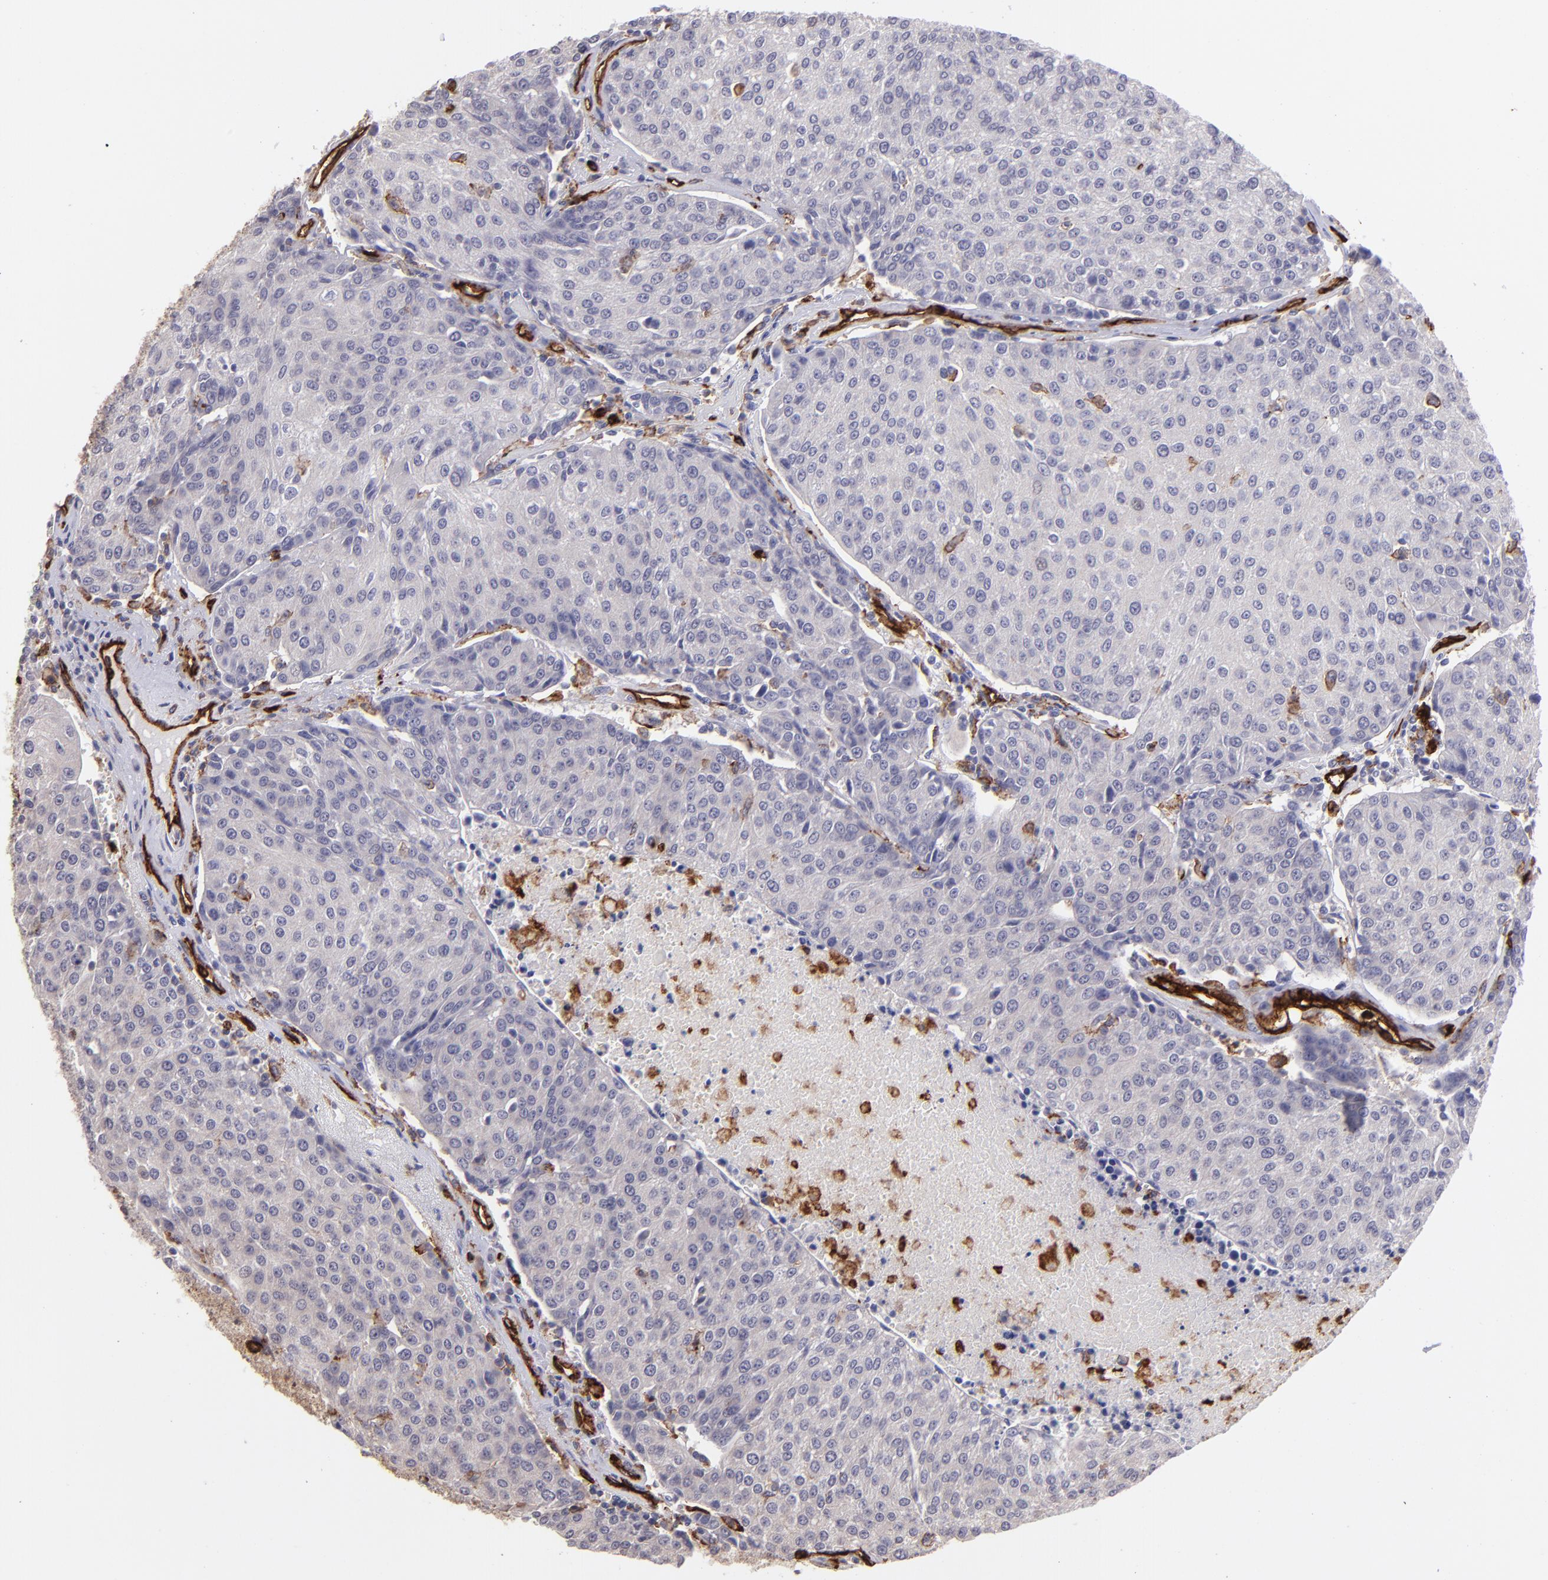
{"staining": {"intensity": "negative", "quantity": "none", "location": "none"}, "tissue": "urothelial cancer", "cell_type": "Tumor cells", "image_type": "cancer", "snomed": [{"axis": "morphology", "description": "Urothelial carcinoma, High grade"}, {"axis": "topography", "description": "Urinary bladder"}], "caption": "High power microscopy histopathology image of an immunohistochemistry (IHC) histopathology image of urothelial carcinoma (high-grade), revealing no significant expression in tumor cells.", "gene": "DYSF", "patient": {"sex": "female", "age": 85}}